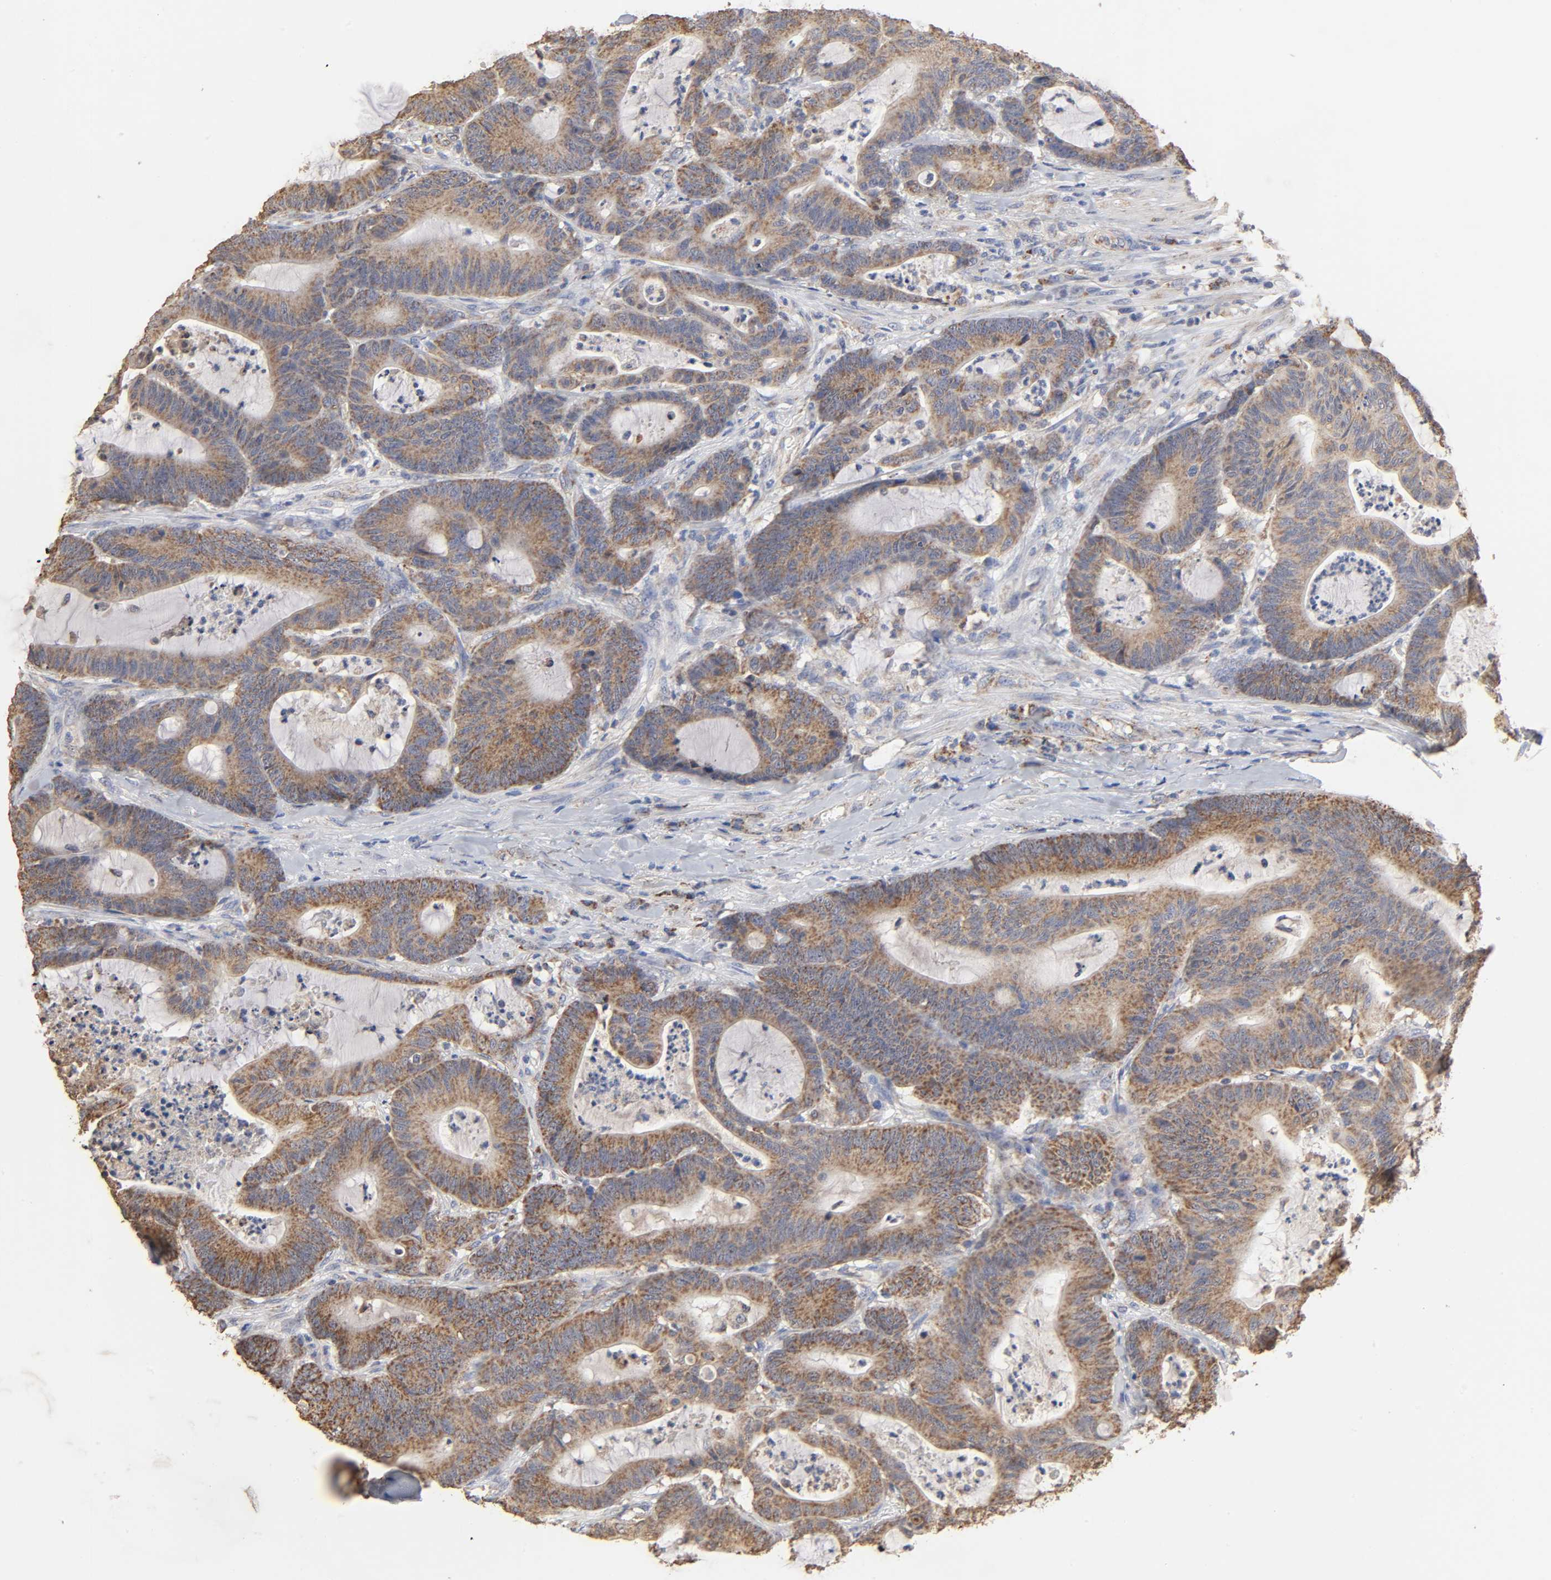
{"staining": {"intensity": "strong", "quantity": ">75%", "location": "cytoplasmic/membranous"}, "tissue": "colorectal cancer", "cell_type": "Tumor cells", "image_type": "cancer", "snomed": [{"axis": "morphology", "description": "Adenocarcinoma, NOS"}, {"axis": "topography", "description": "Colon"}], "caption": "This photomicrograph demonstrates immunohistochemistry (IHC) staining of human colorectal cancer (adenocarcinoma), with high strong cytoplasmic/membranous staining in about >75% of tumor cells.", "gene": "CYCS", "patient": {"sex": "female", "age": 84}}